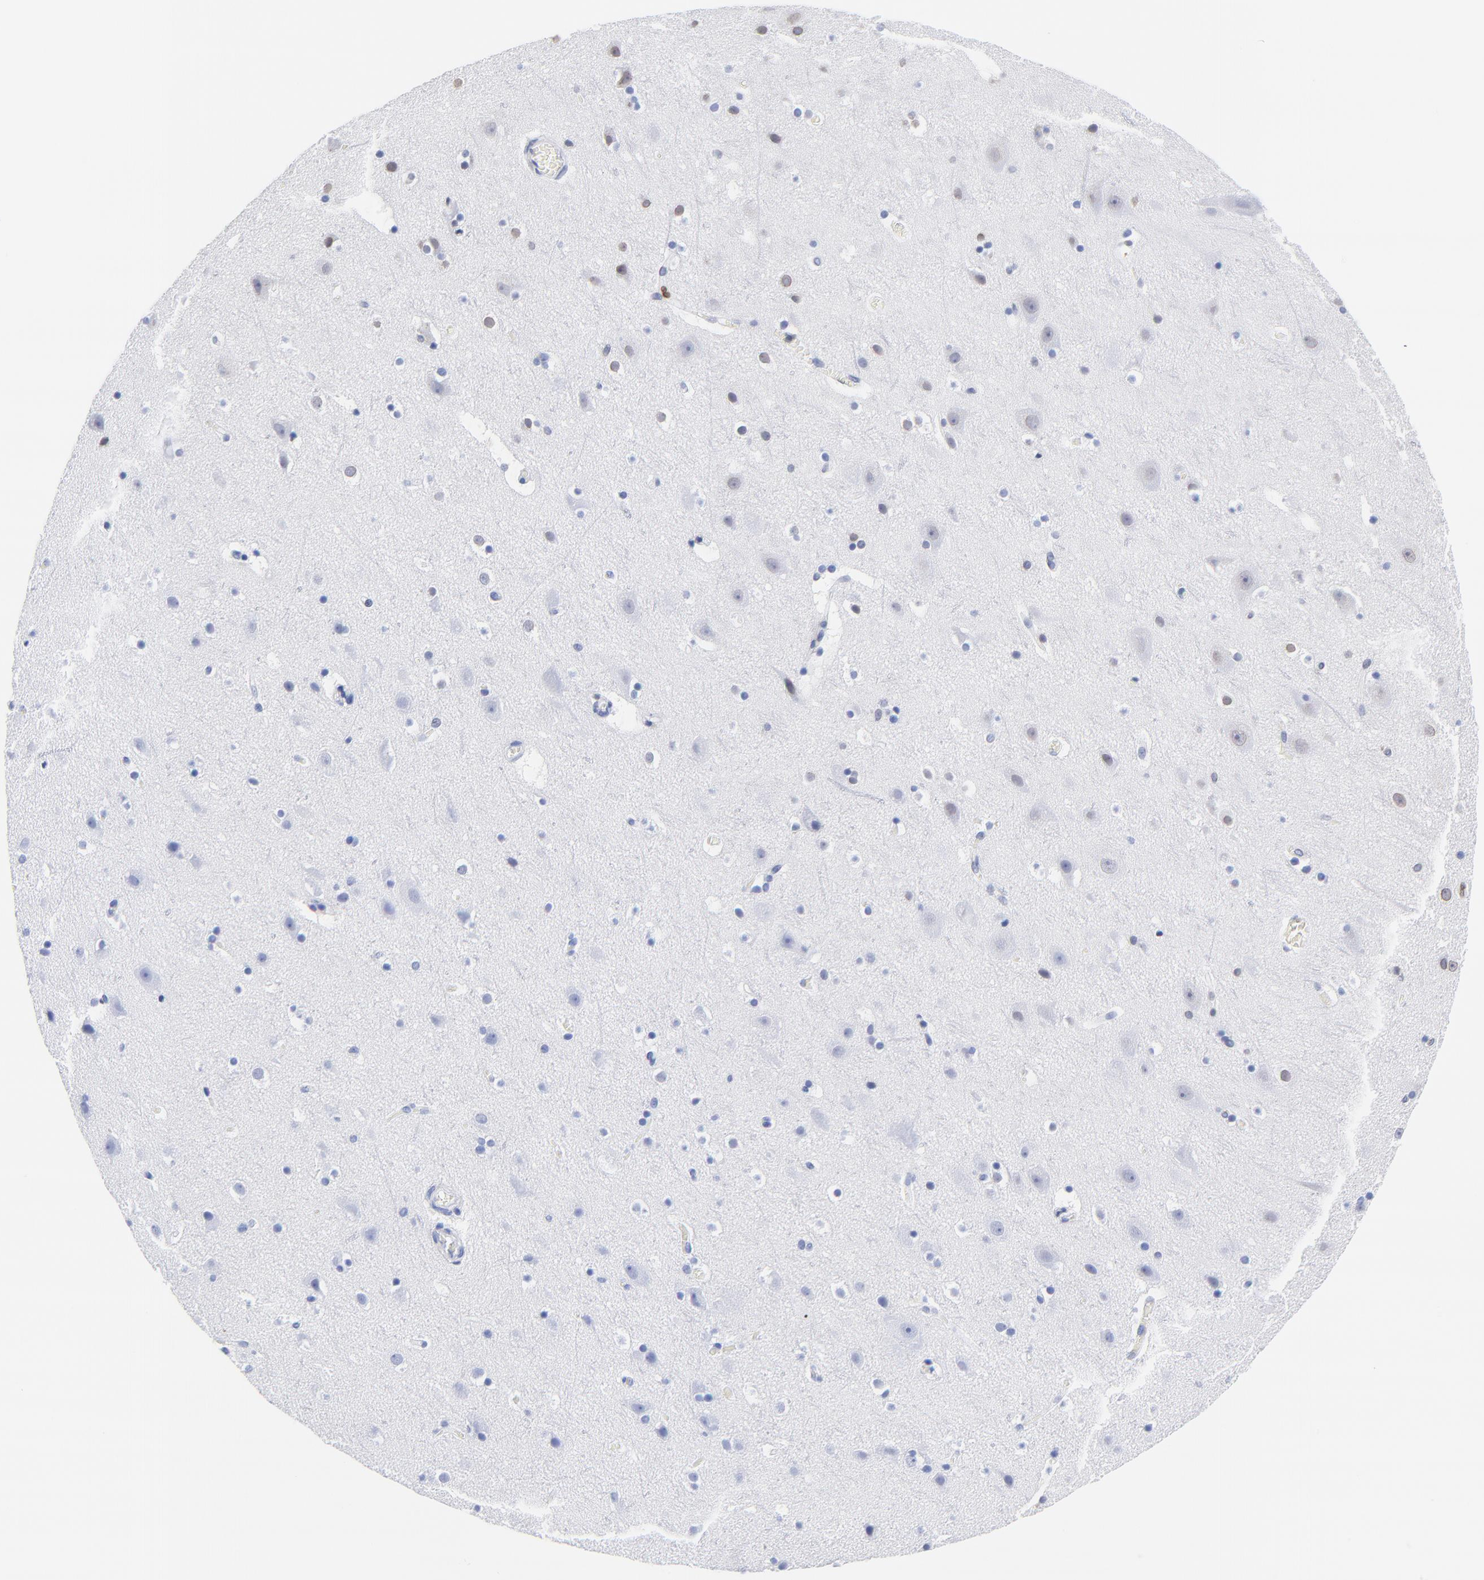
{"staining": {"intensity": "negative", "quantity": "none", "location": "none"}, "tissue": "cerebral cortex", "cell_type": "Endothelial cells", "image_type": "normal", "snomed": [{"axis": "morphology", "description": "Normal tissue, NOS"}, {"axis": "topography", "description": "Cerebral cortex"}], "caption": "The photomicrograph reveals no significant positivity in endothelial cells of cerebral cortex. Nuclei are stained in blue.", "gene": "THAP7", "patient": {"sex": "male", "age": 45}}